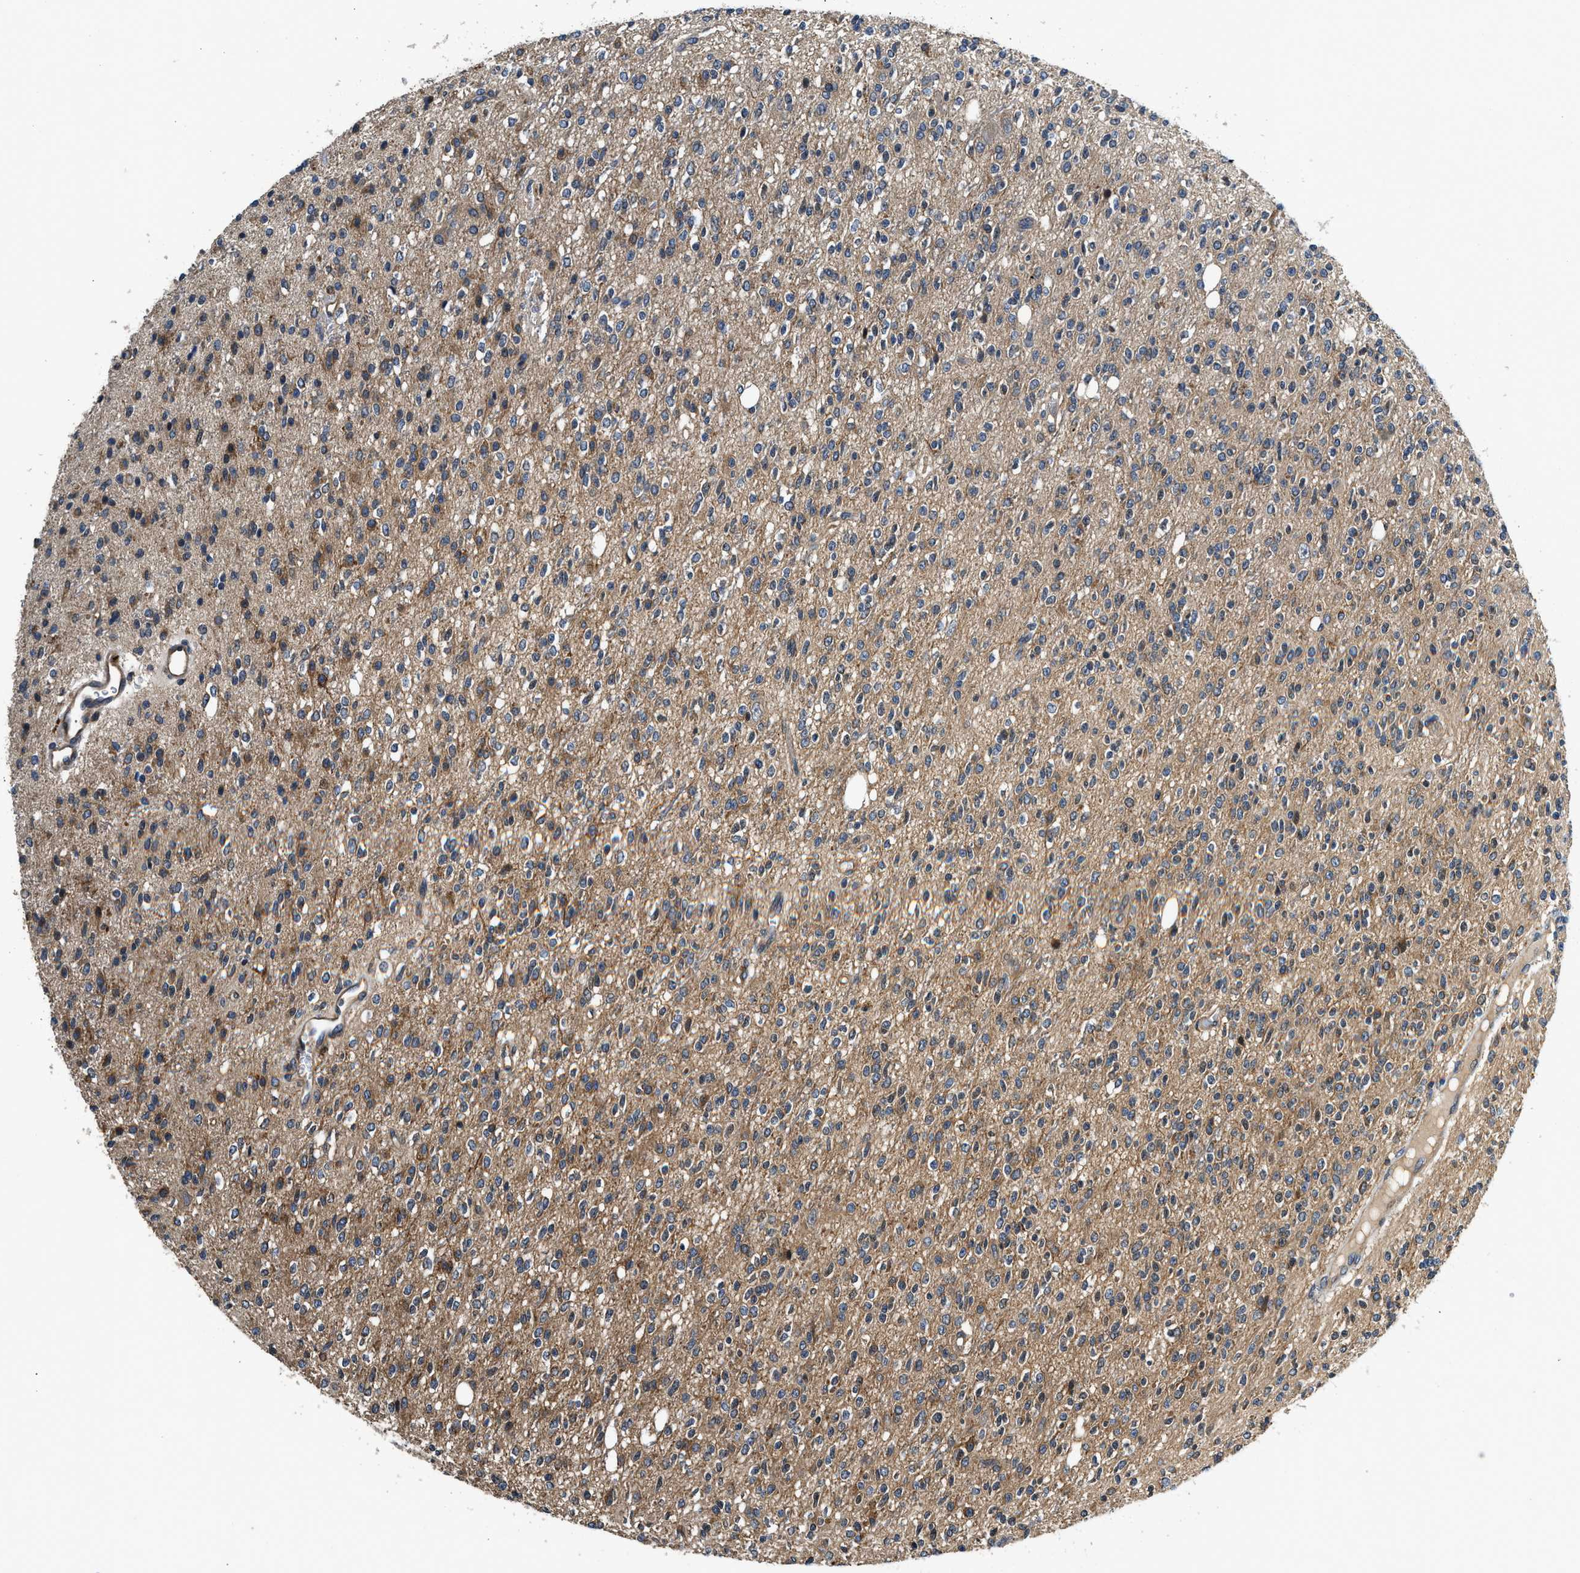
{"staining": {"intensity": "moderate", "quantity": "25%-75%", "location": "cytoplasmic/membranous"}, "tissue": "glioma", "cell_type": "Tumor cells", "image_type": "cancer", "snomed": [{"axis": "morphology", "description": "Glioma, malignant, High grade"}, {"axis": "topography", "description": "Brain"}], "caption": "IHC staining of glioma, which demonstrates medium levels of moderate cytoplasmic/membranous positivity in approximately 25%-75% of tumor cells indicating moderate cytoplasmic/membranous protein positivity. The staining was performed using DAB (3,3'-diaminobenzidine) (brown) for protein detection and nuclei were counterstained in hematoxylin (blue).", "gene": "IL3RA", "patient": {"sex": "male", "age": 34}}